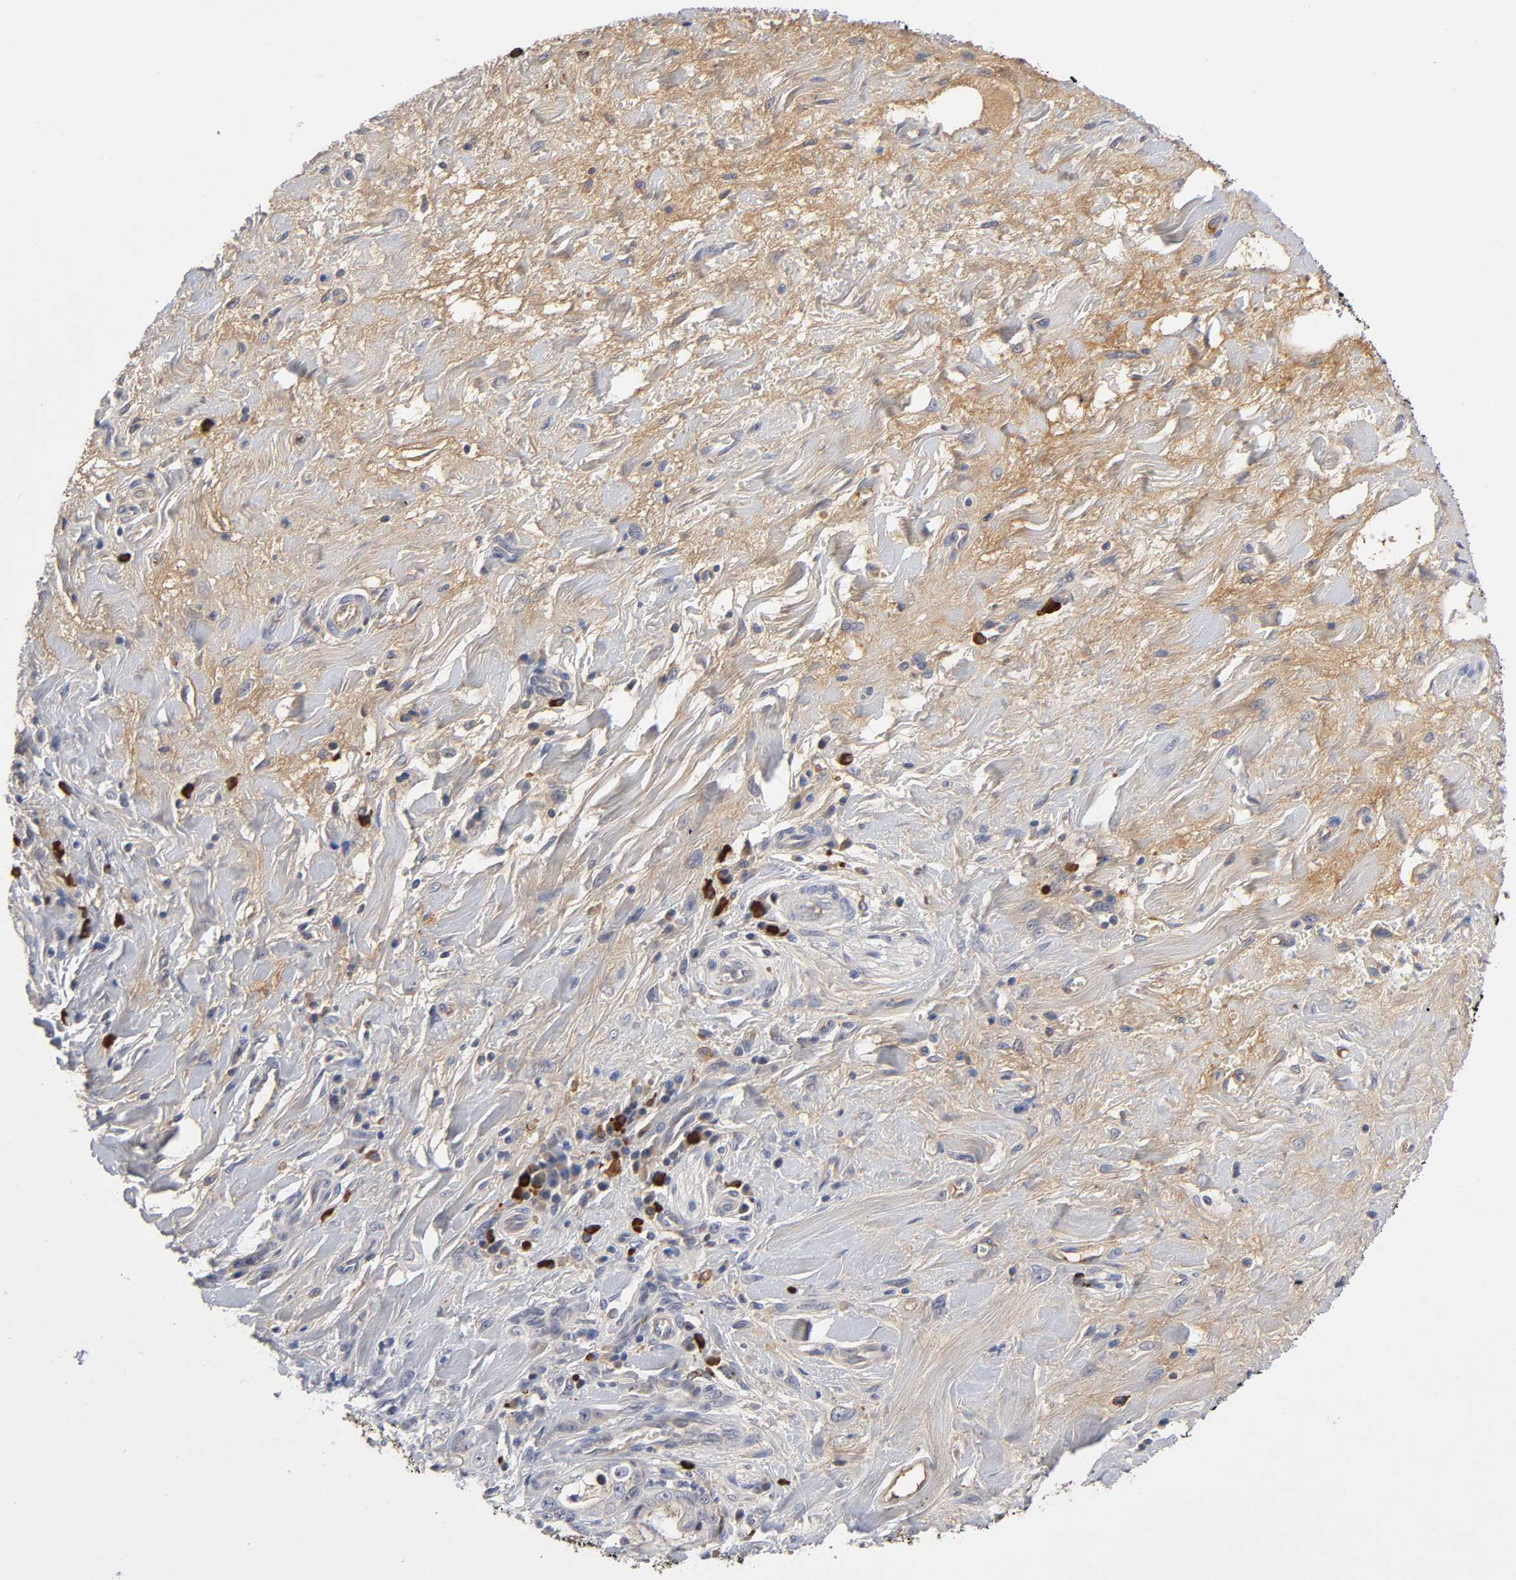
{"staining": {"intensity": "weak", "quantity": ">75%", "location": "cytoplasmic/membranous"}, "tissue": "pancreatic cancer", "cell_type": "Tumor cells", "image_type": "cancer", "snomed": [{"axis": "morphology", "description": "Adenocarcinoma, NOS"}, {"axis": "topography", "description": "Pancreas"}], "caption": "An immunohistochemistry micrograph of tumor tissue is shown. Protein staining in brown labels weak cytoplasmic/membranous positivity in pancreatic cancer (adenocarcinoma) within tumor cells.", "gene": "NOVA1", "patient": {"sex": "female", "age": 73}}